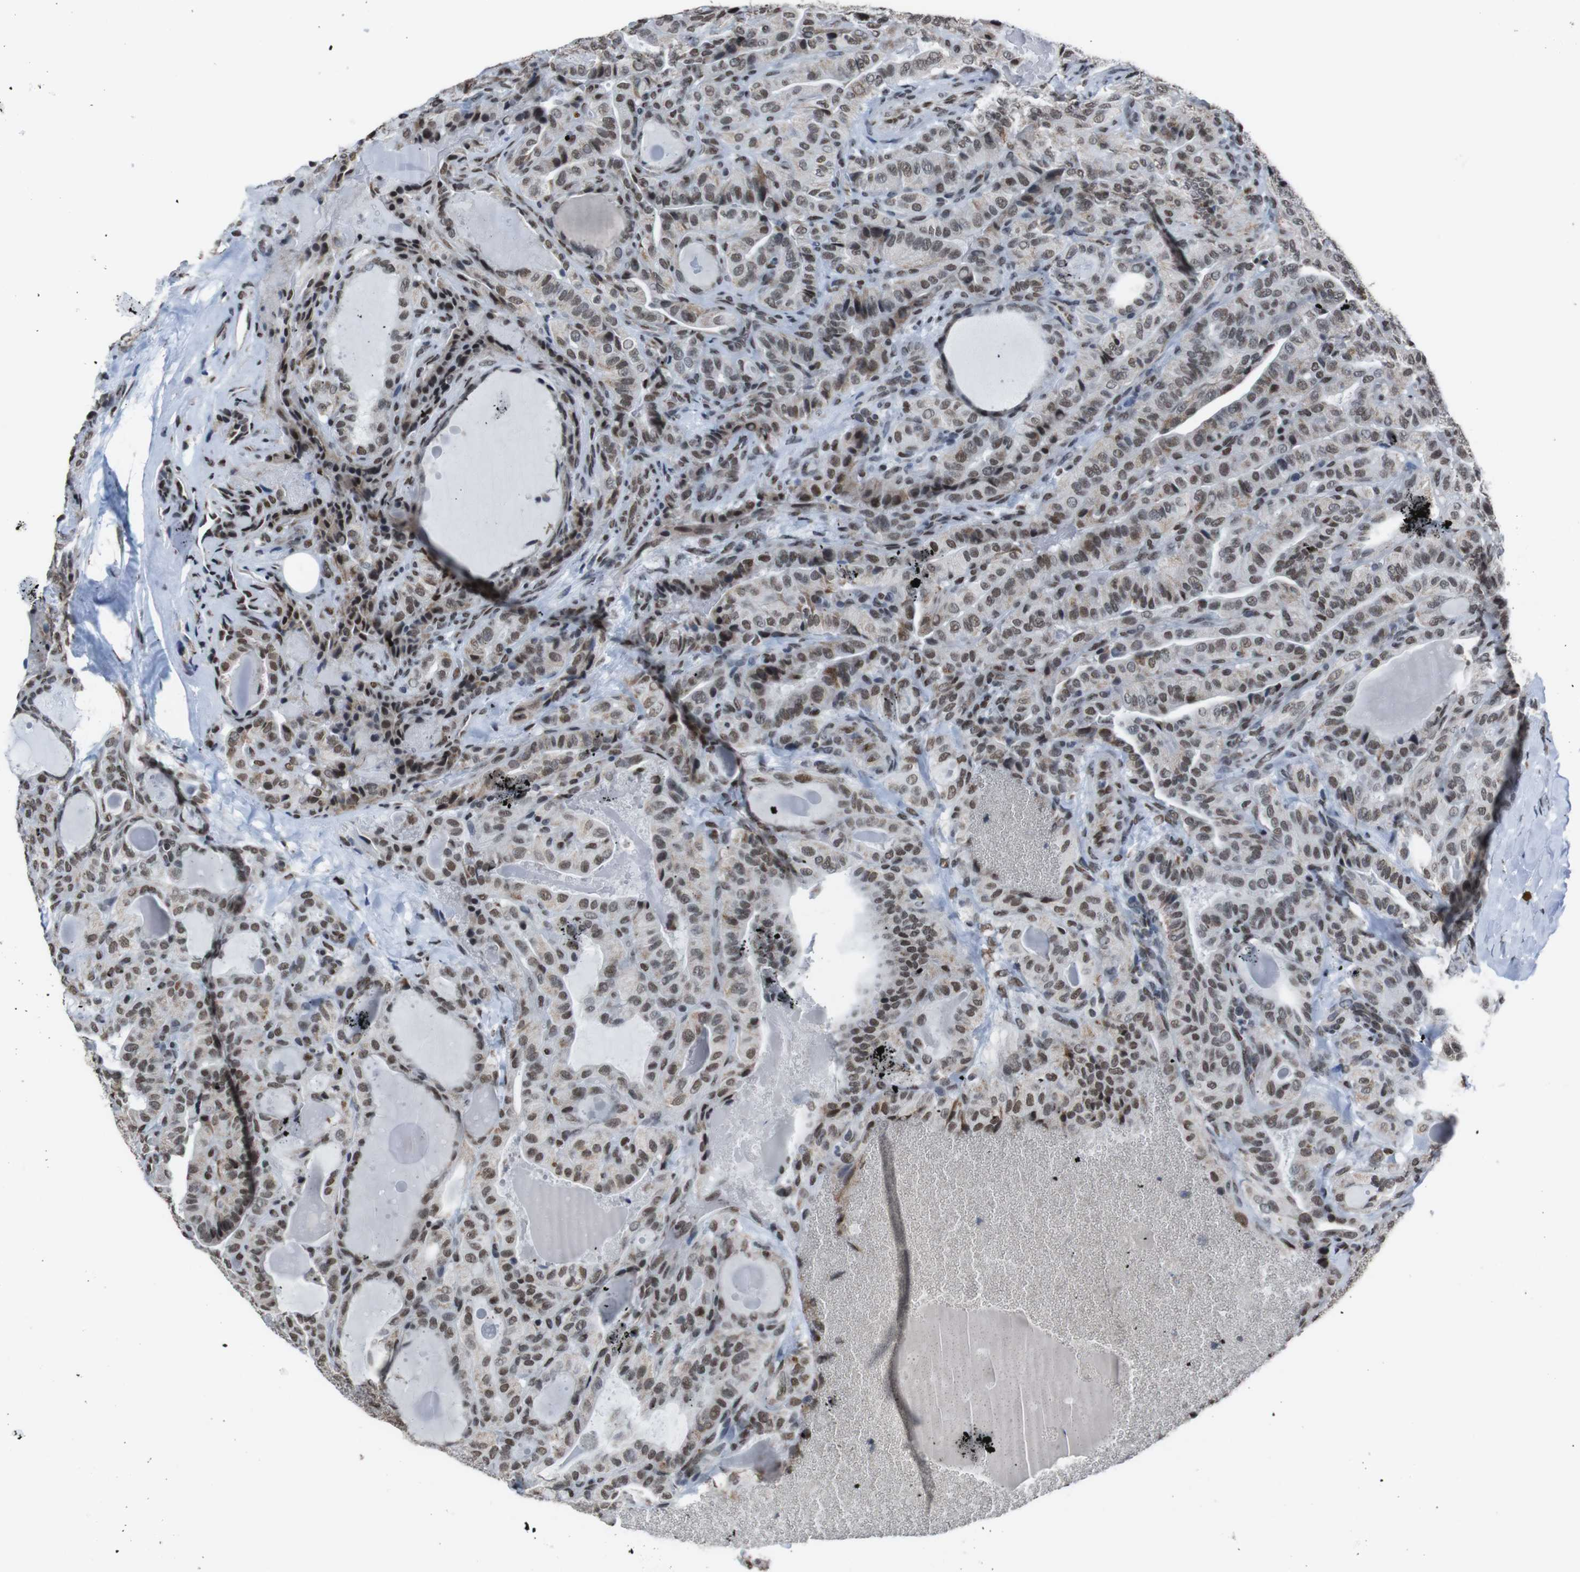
{"staining": {"intensity": "weak", "quantity": "25%-75%", "location": "cytoplasmic/membranous,nuclear"}, "tissue": "thyroid cancer", "cell_type": "Tumor cells", "image_type": "cancer", "snomed": [{"axis": "morphology", "description": "Papillary adenocarcinoma, NOS"}, {"axis": "topography", "description": "Thyroid gland"}], "caption": "Approximately 25%-75% of tumor cells in thyroid papillary adenocarcinoma display weak cytoplasmic/membranous and nuclear protein staining as visualized by brown immunohistochemical staining.", "gene": "ROMO1", "patient": {"sex": "male", "age": 77}}